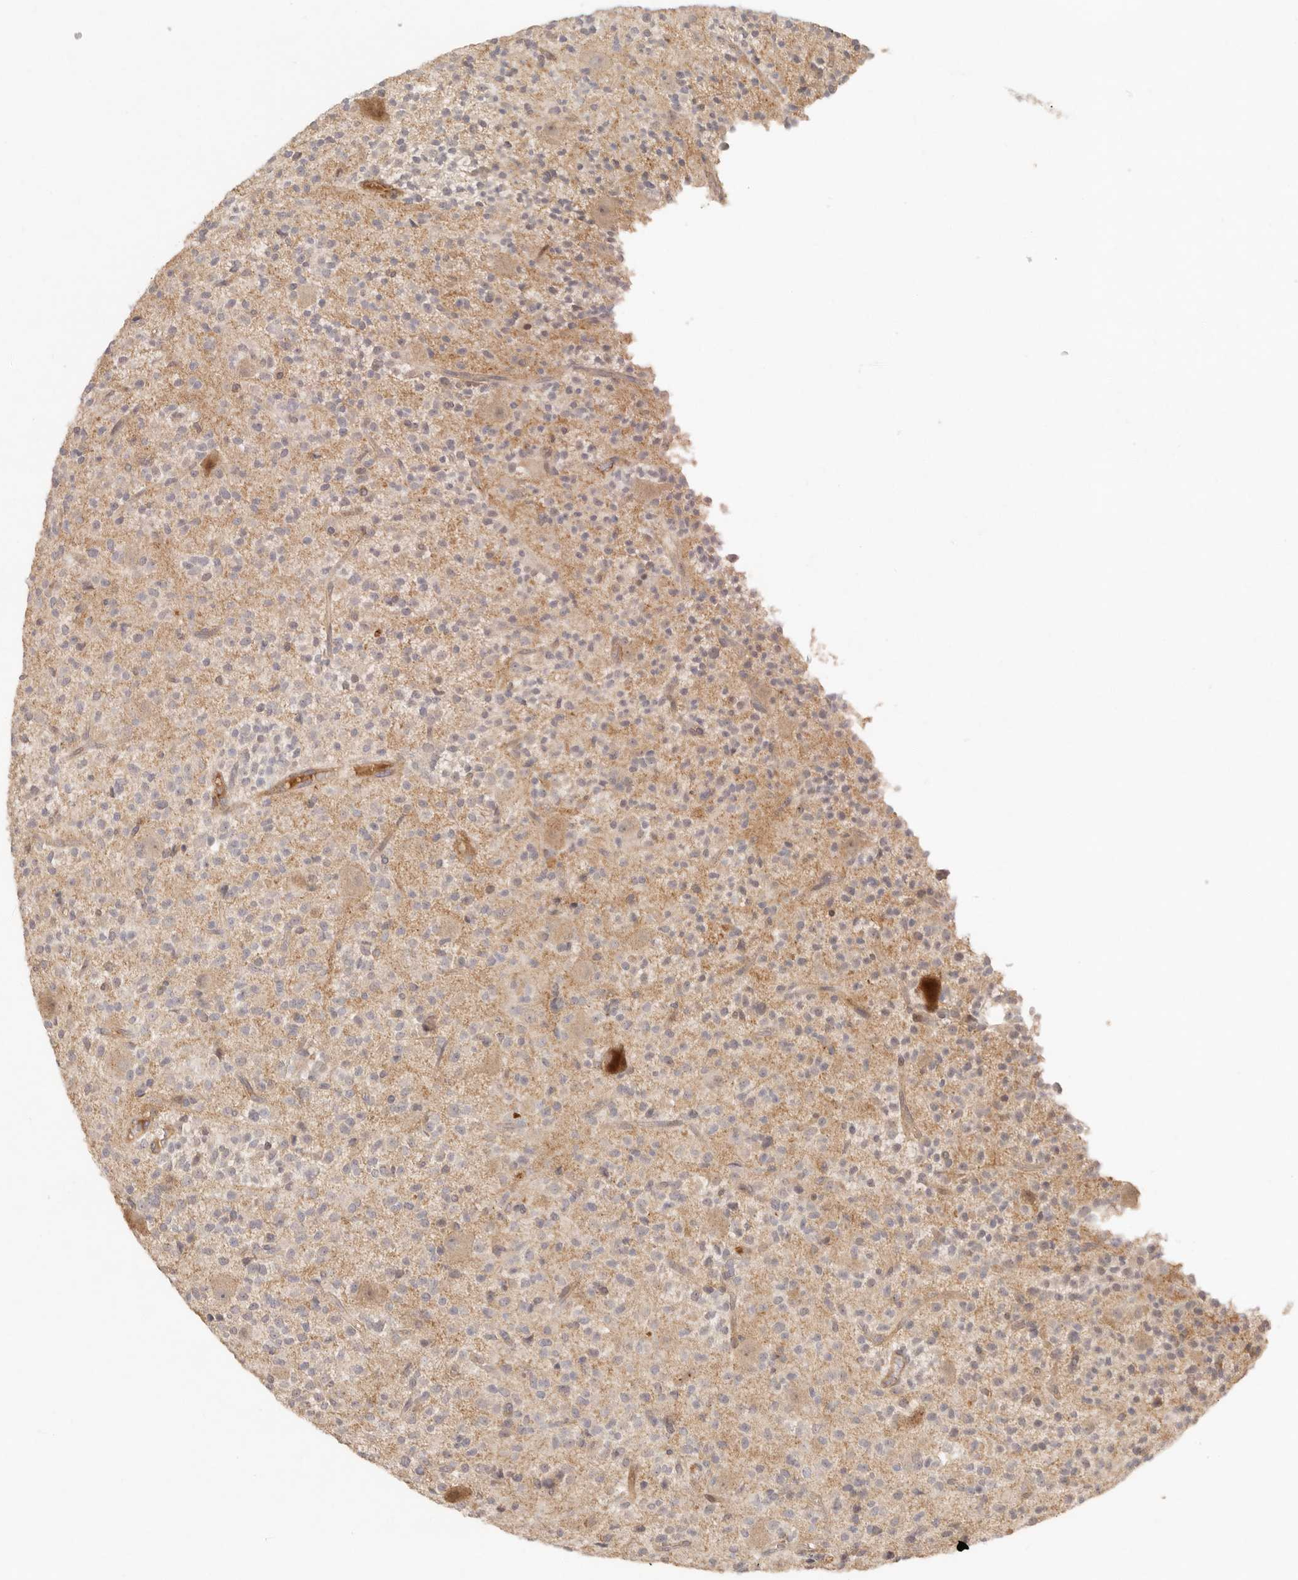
{"staining": {"intensity": "moderate", "quantity": "<25%", "location": "cytoplasmic/membranous"}, "tissue": "glioma", "cell_type": "Tumor cells", "image_type": "cancer", "snomed": [{"axis": "morphology", "description": "Glioma, malignant, High grade"}, {"axis": "topography", "description": "Brain"}], "caption": "The histopathology image reveals immunohistochemical staining of glioma. There is moderate cytoplasmic/membranous staining is seen in about <25% of tumor cells. Using DAB (3,3'-diaminobenzidine) (brown) and hematoxylin (blue) stains, captured at high magnification using brightfield microscopy.", "gene": "VIPR1", "patient": {"sex": "male", "age": 34}}